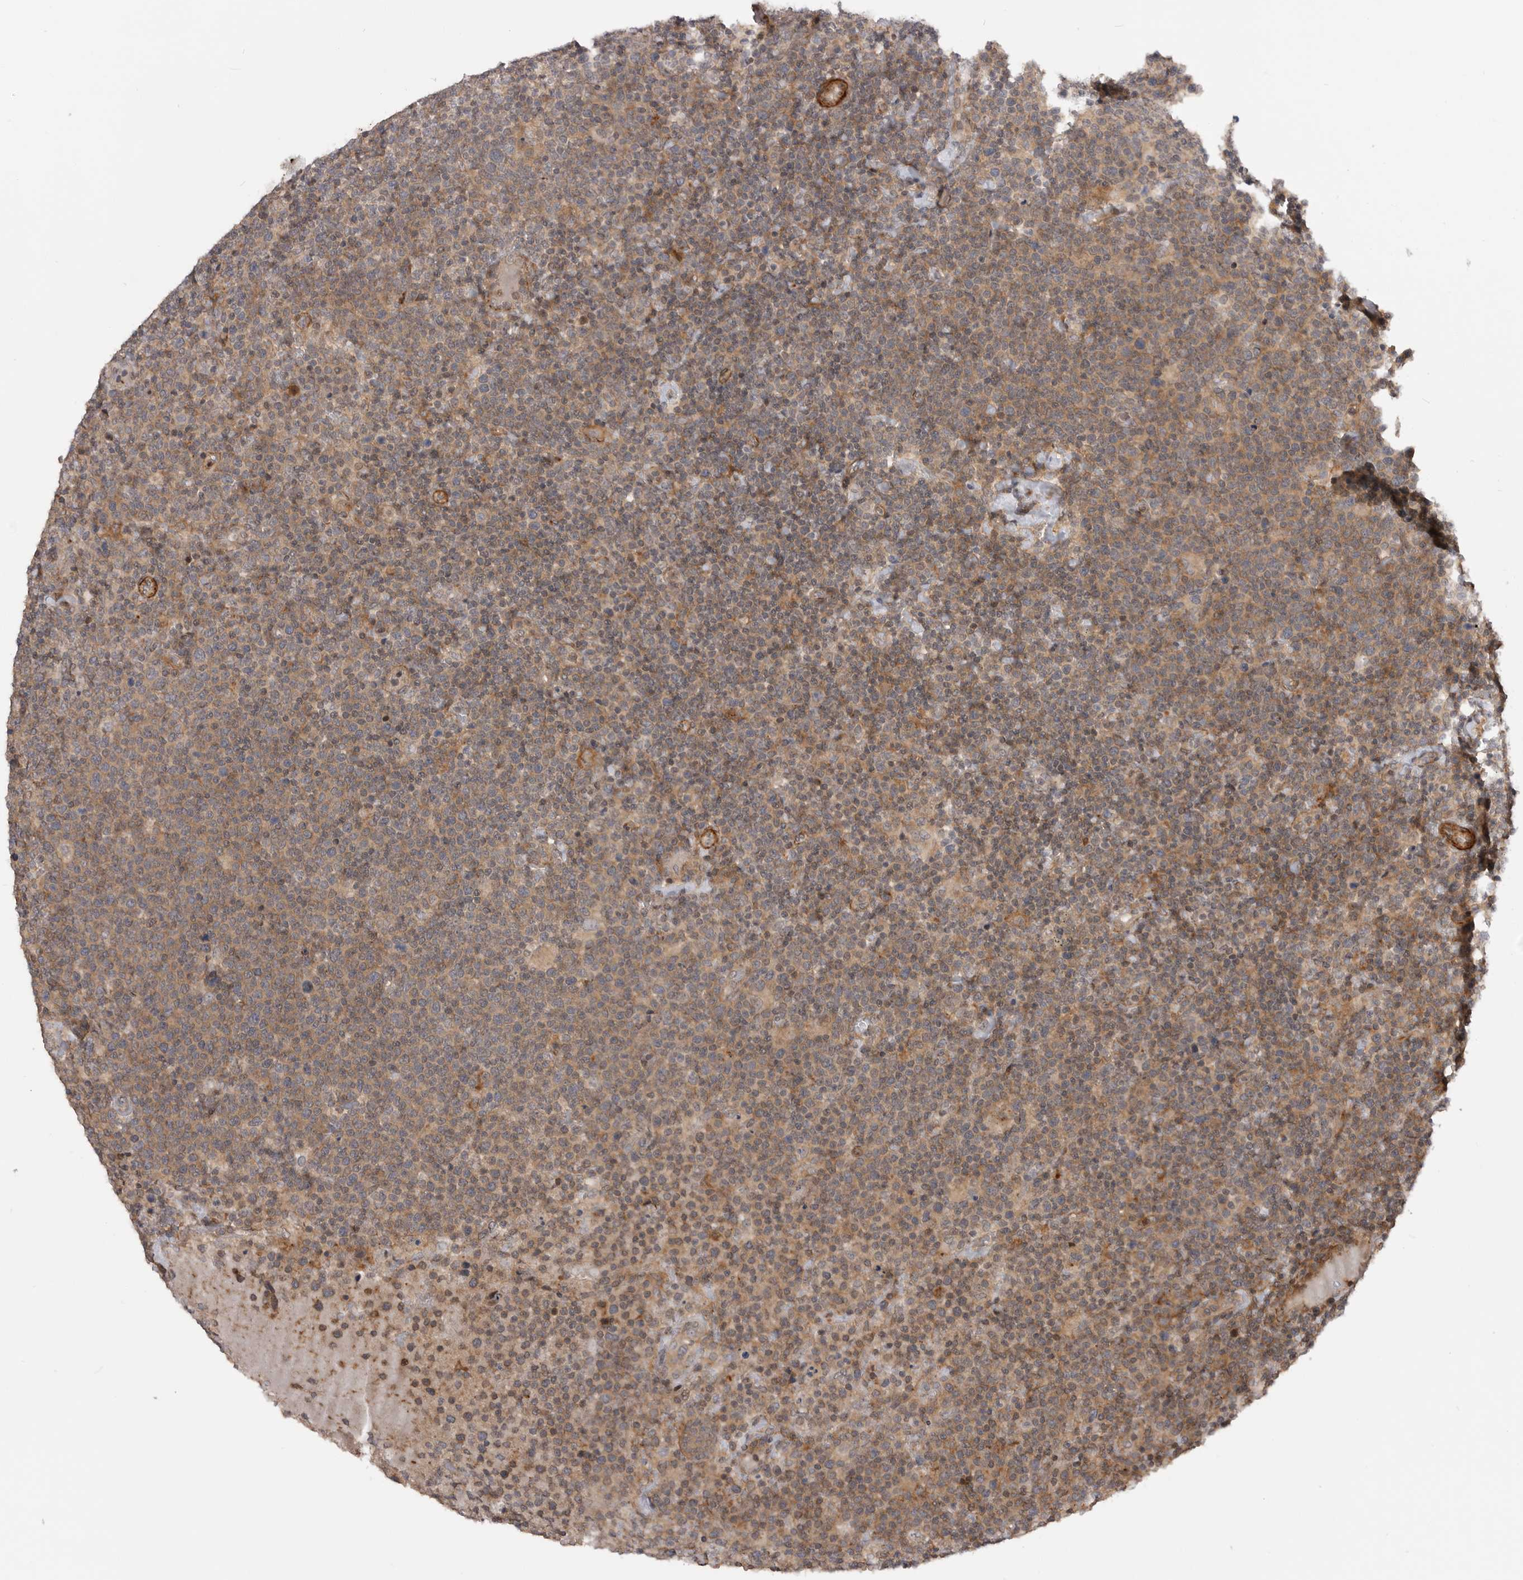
{"staining": {"intensity": "moderate", "quantity": ">75%", "location": "cytoplasmic/membranous"}, "tissue": "lymphoma", "cell_type": "Tumor cells", "image_type": "cancer", "snomed": [{"axis": "morphology", "description": "Malignant lymphoma, non-Hodgkin's type, High grade"}, {"axis": "topography", "description": "Lymph node"}], "caption": "This is a photomicrograph of immunohistochemistry staining of lymphoma, which shows moderate staining in the cytoplasmic/membranous of tumor cells.", "gene": "TRIM56", "patient": {"sex": "male", "age": 61}}